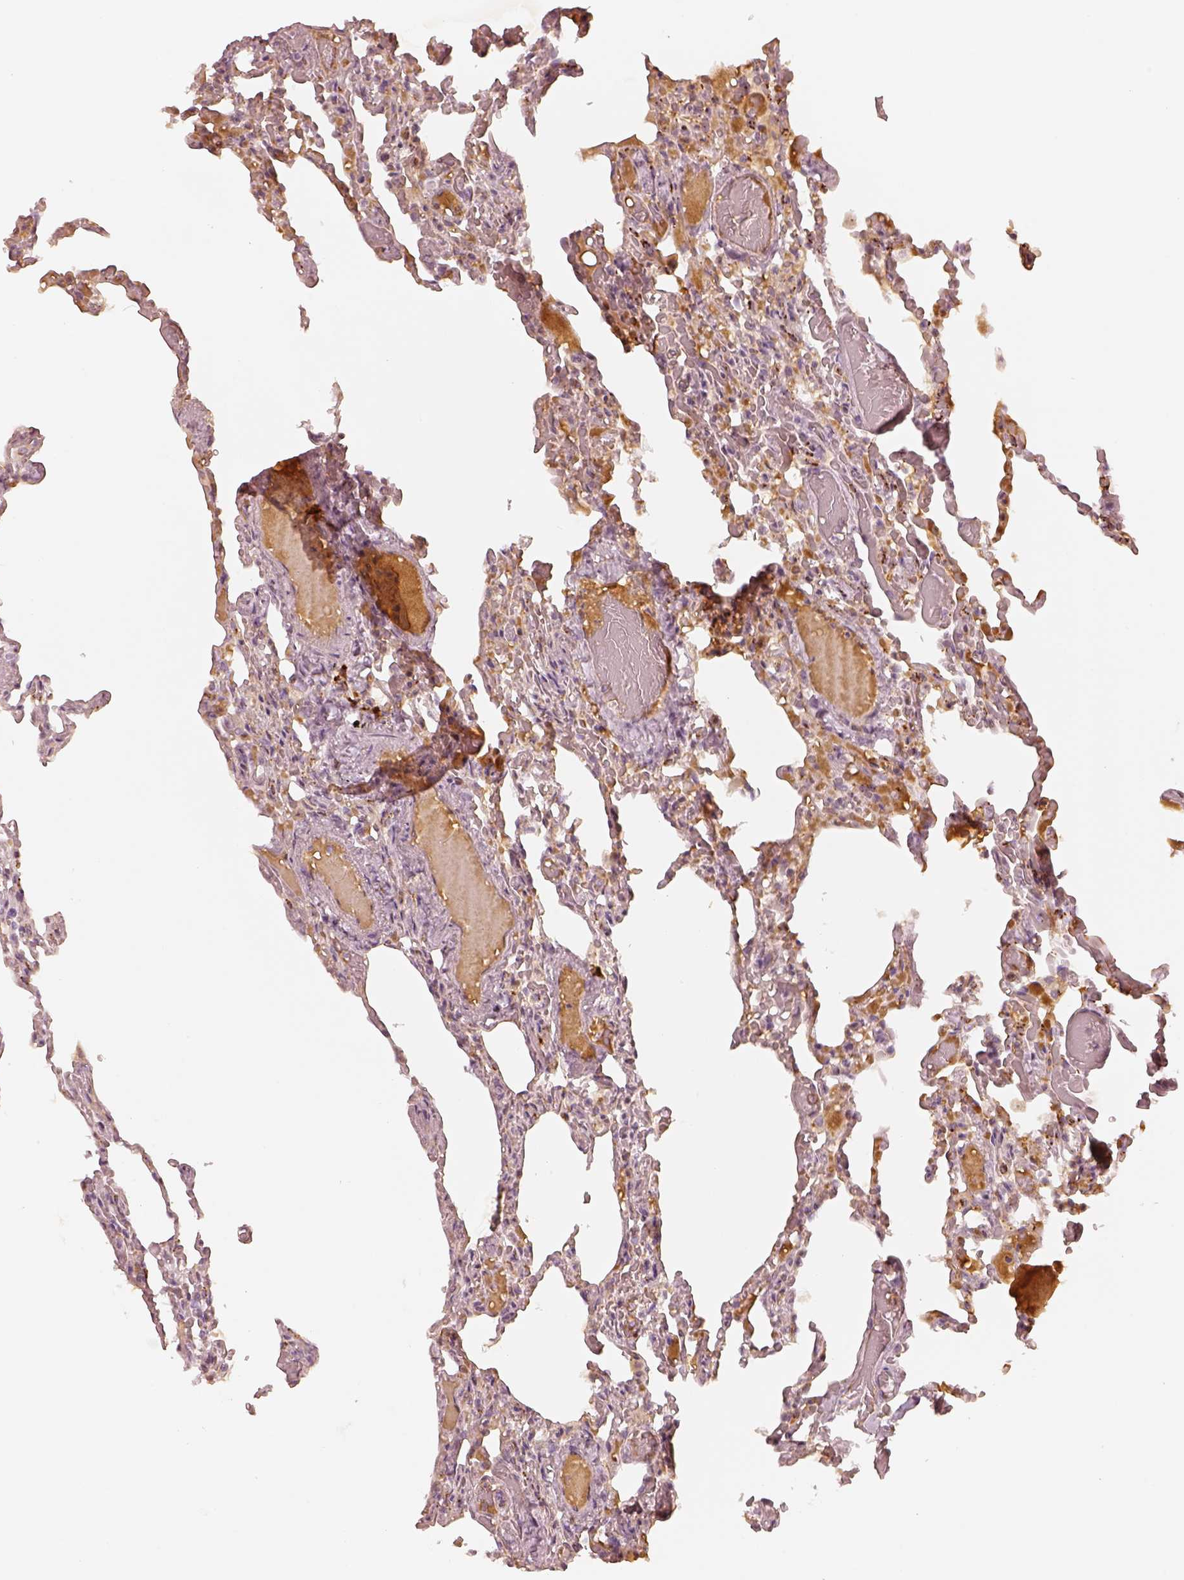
{"staining": {"intensity": "moderate", "quantity": "<25%", "location": "cytoplasmic/membranous"}, "tissue": "lung", "cell_type": "Alveolar cells", "image_type": "normal", "snomed": [{"axis": "morphology", "description": "Normal tissue, NOS"}, {"axis": "topography", "description": "Lung"}], "caption": "Protein analysis of normal lung shows moderate cytoplasmic/membranous expression in about <25% of alveolar cells.", "gene": "GORASP2", "patient": {"sex": "female", "age": 43}}